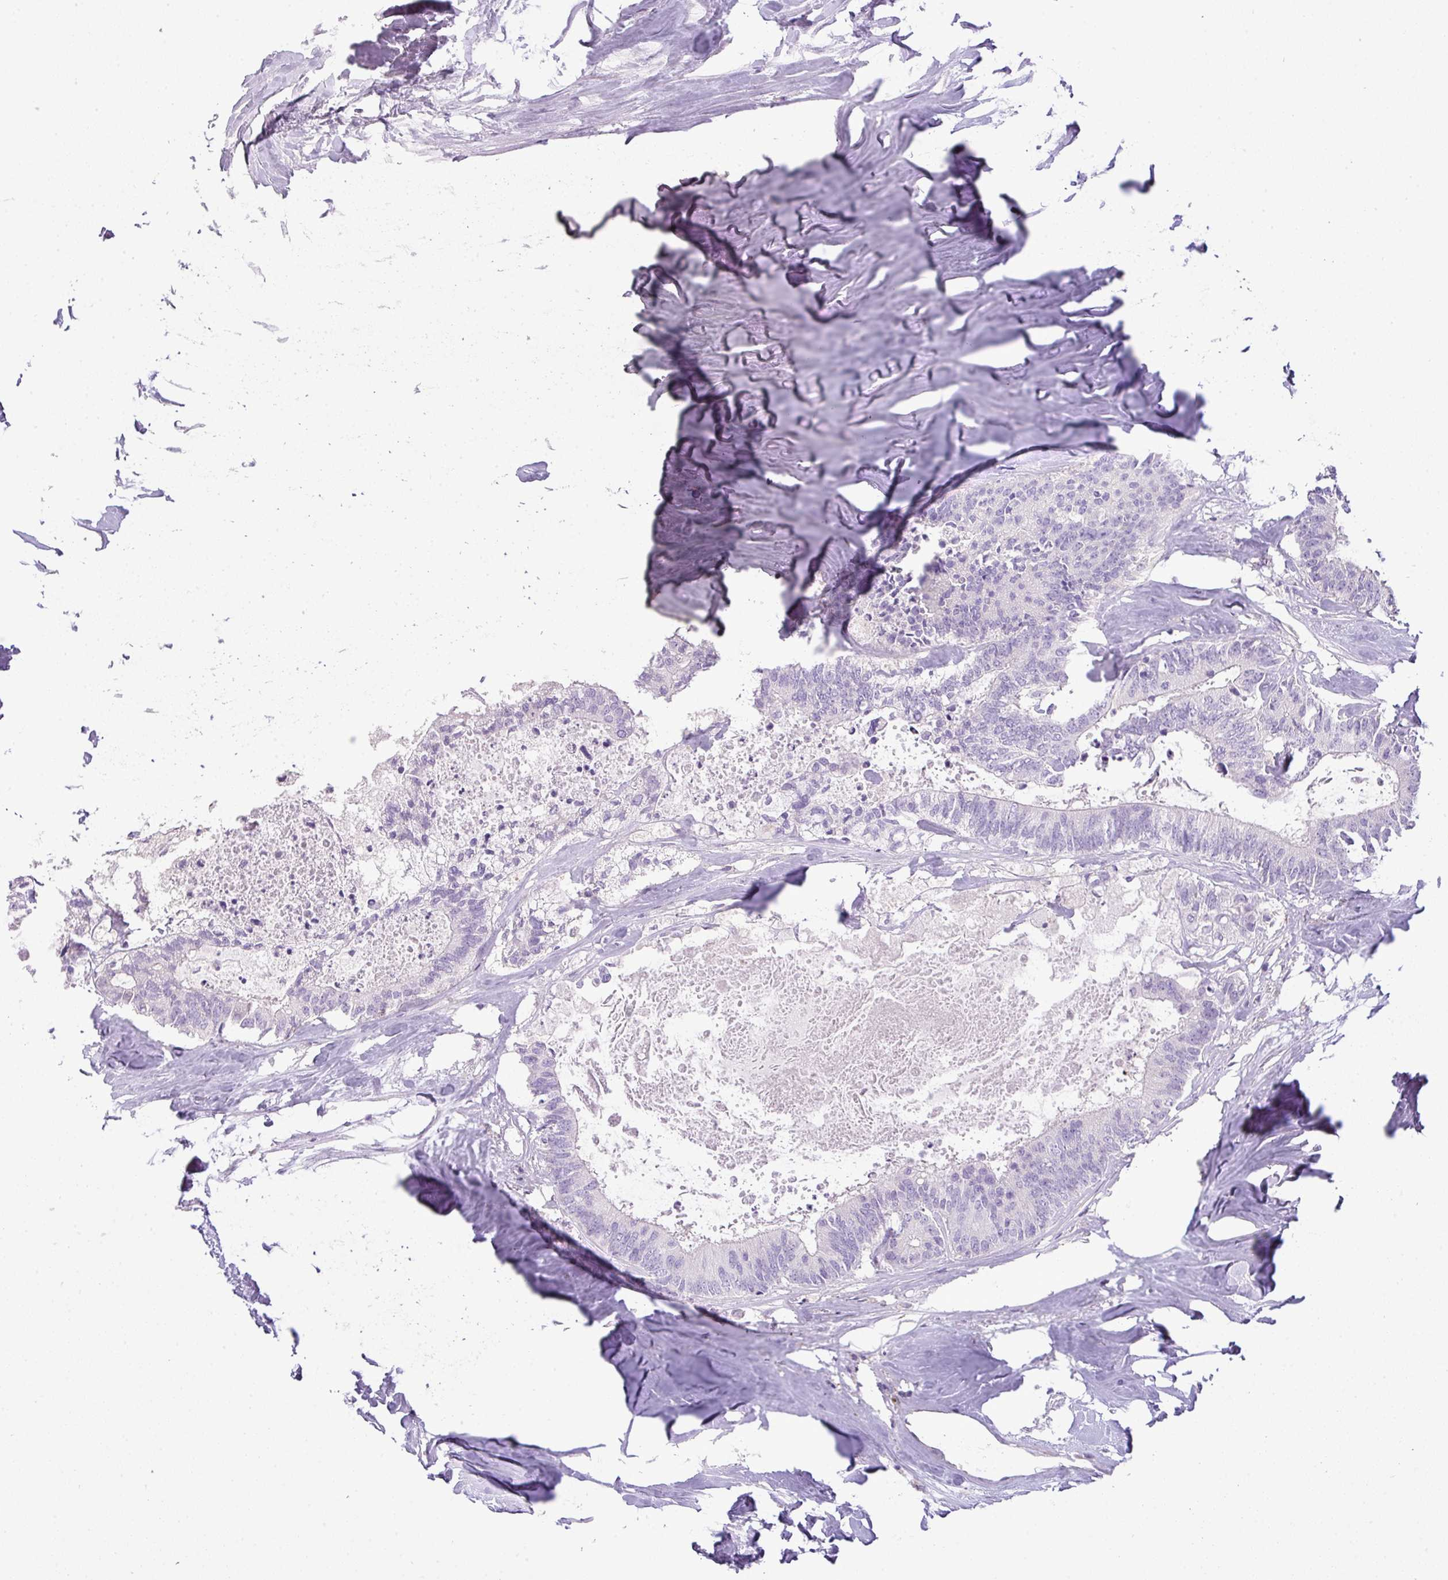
{"staining": {"intensity": "negative", "quantity": "none", "location": "none"}, "tissue": "colorectal cancer", "cell_type": "Tumor cells", "image_type": "cancer", "snomed": [{"axis": "morphology", "description": "Adenocarcinoma, NOS"}, {"axis": "topography", "description": "Colon"}, {"axis": "topography", "description": "Rectum"}], "caption": "This is an immunohistochemistry (IHC) image of colorectal adenocarcinoma. There is no expression in tumor cells.", "gene": "ENSG00000273748", "patient": {"sex": "male", "age": 57}}